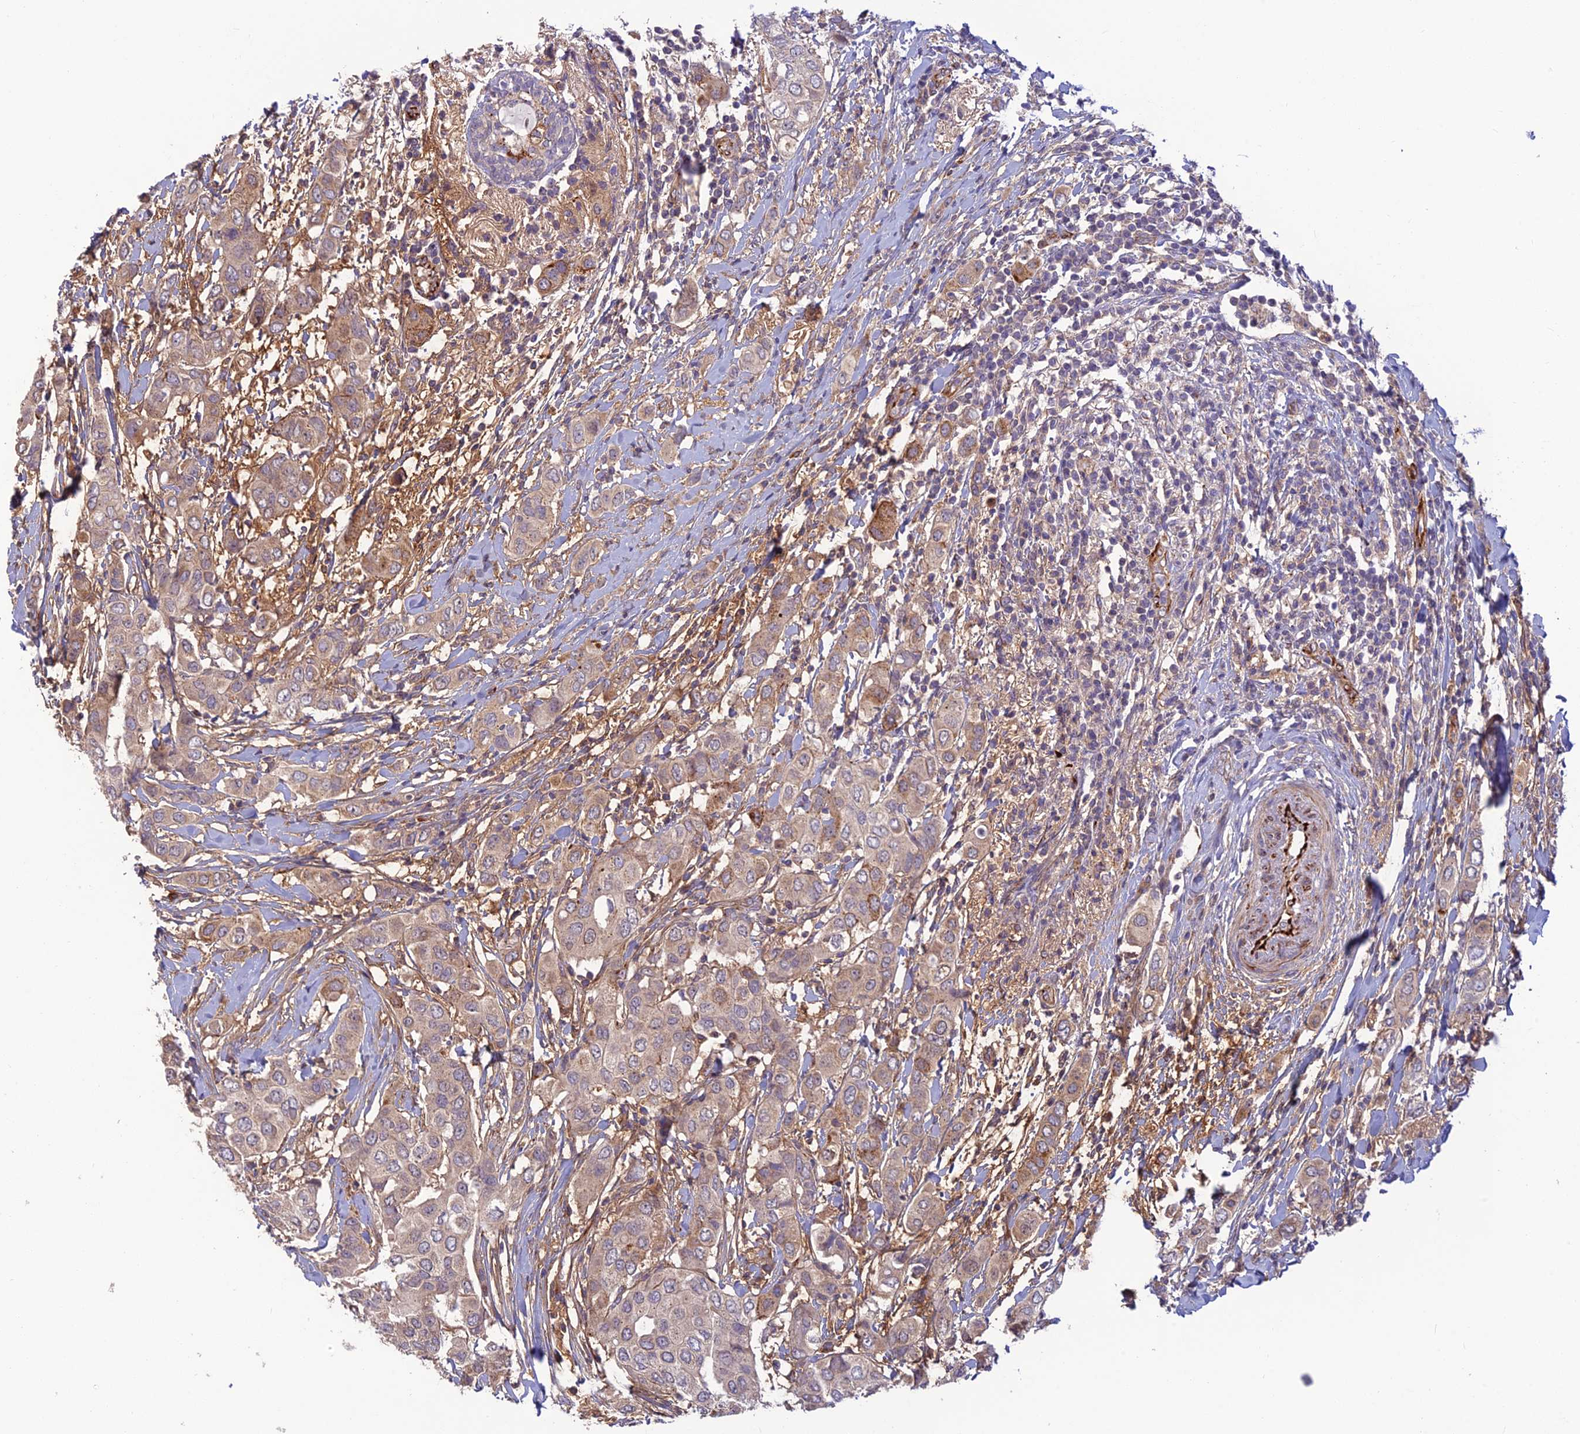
{"staining": {"intensity": "weak", "quantity": "25%-75%", "location": "cytoplasmic/membranous"}, "tissue": "breast cancer", "cell_type": "Tumor cells", "image_type": "cancer", "snomed": [{"axis": "morphology", "description": "Lobular carcinoma"}, {"axis": "topography", "description": "Breast"}], "caption": "Weak cytoplasmic/membranous protein expression is identified in about 25%-75% of tumor cells in breast cancer (lobular carcinoma).", "gene": "ST8SIA5", "patient": {"sex": "female", "age": 51}}